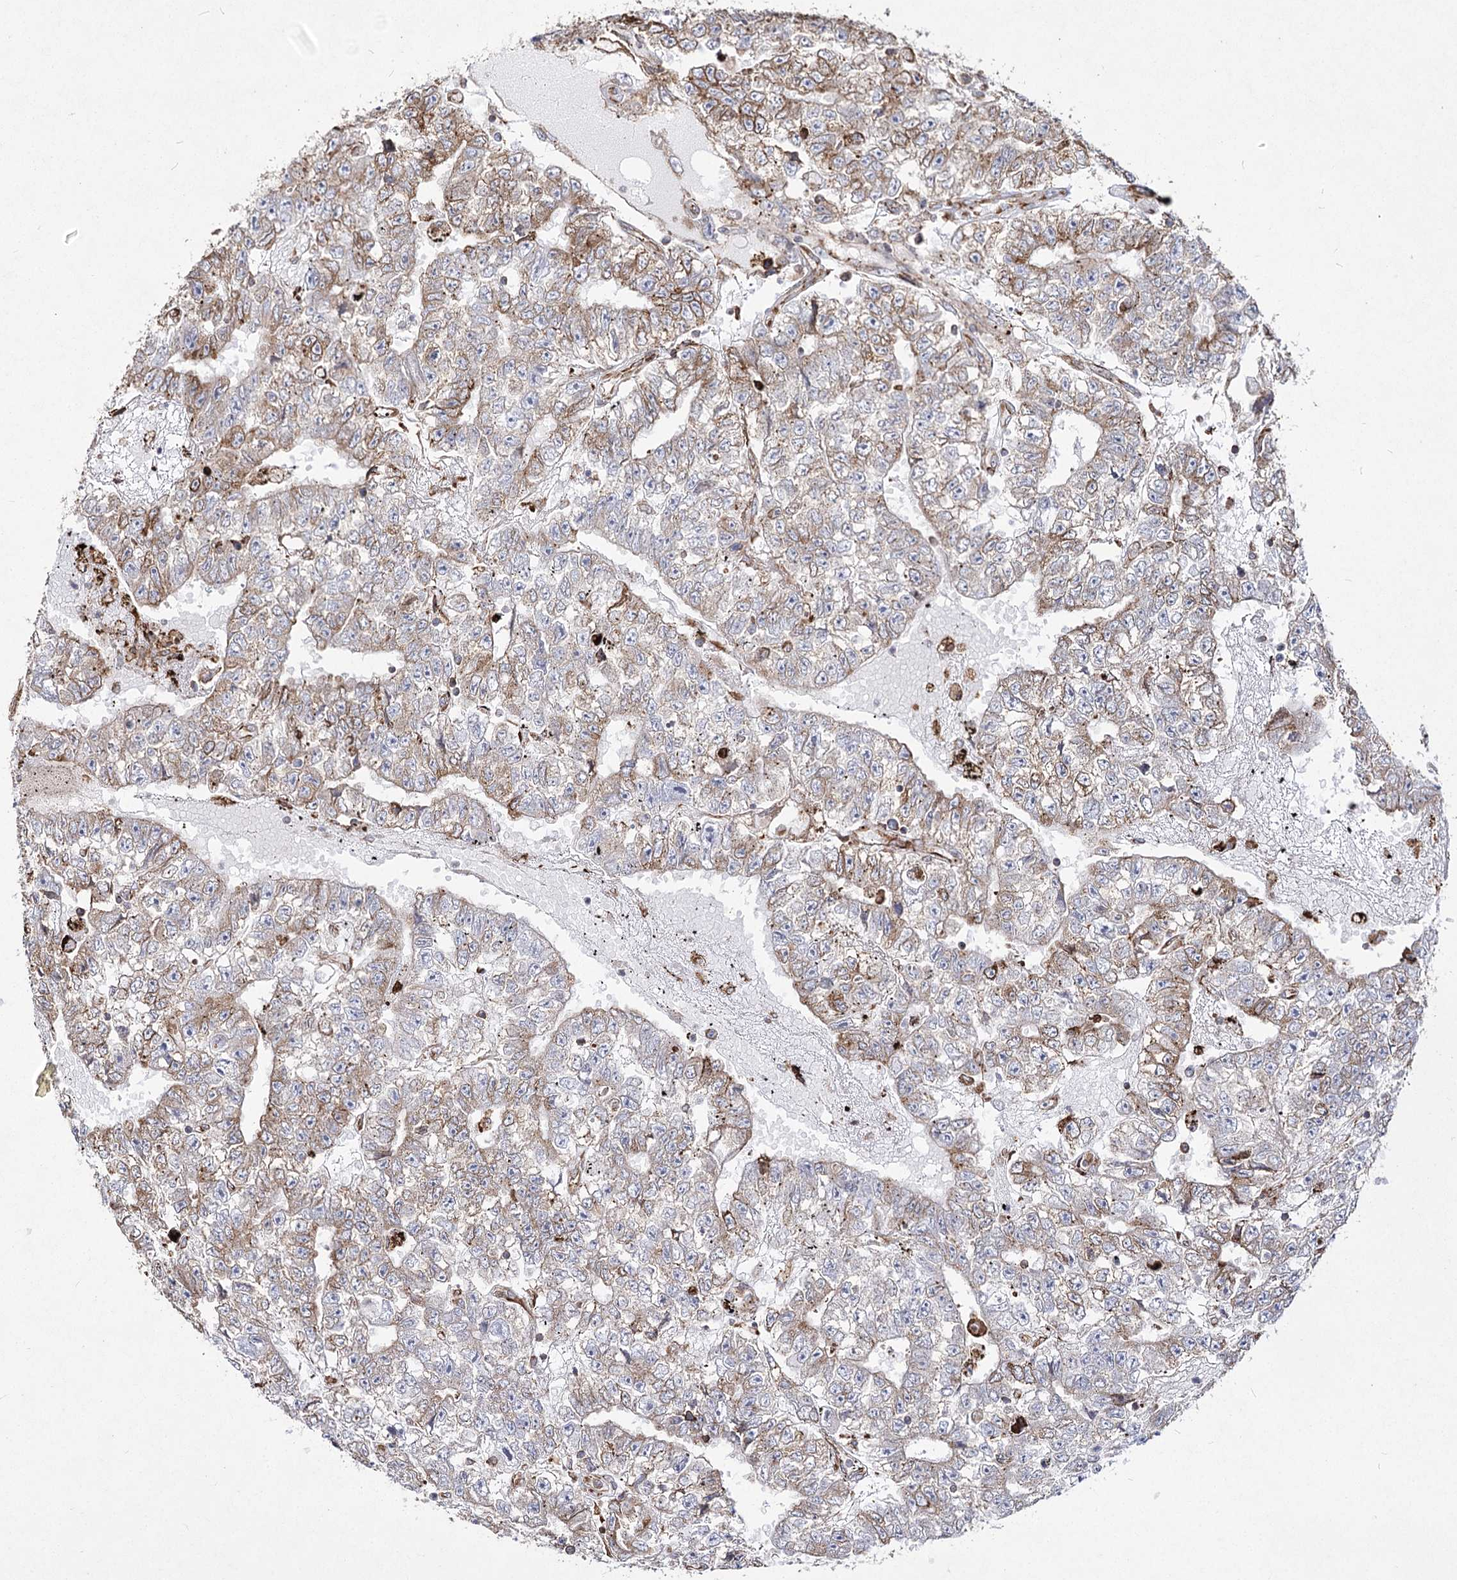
{"staining": {"intensity": "weak", "quantity": "<25%", "location": "cytoplasmic/membranous"}, "tissue": "testis cancer", "cell_type": "Tumor cells", "image_type": "cancer", "snomed": [{"axis": "morphology", "description": "Carcinoma, Embryonal, NOS"}, {"axis": "topography", "description": "Testis"}], "caption": "Photomicrograph shows no protein staining in tumor cells of testis embryonal carcinoma tissue.", "gene": "NHLRC2", "patient": {"sex": "male", "age": 25}}